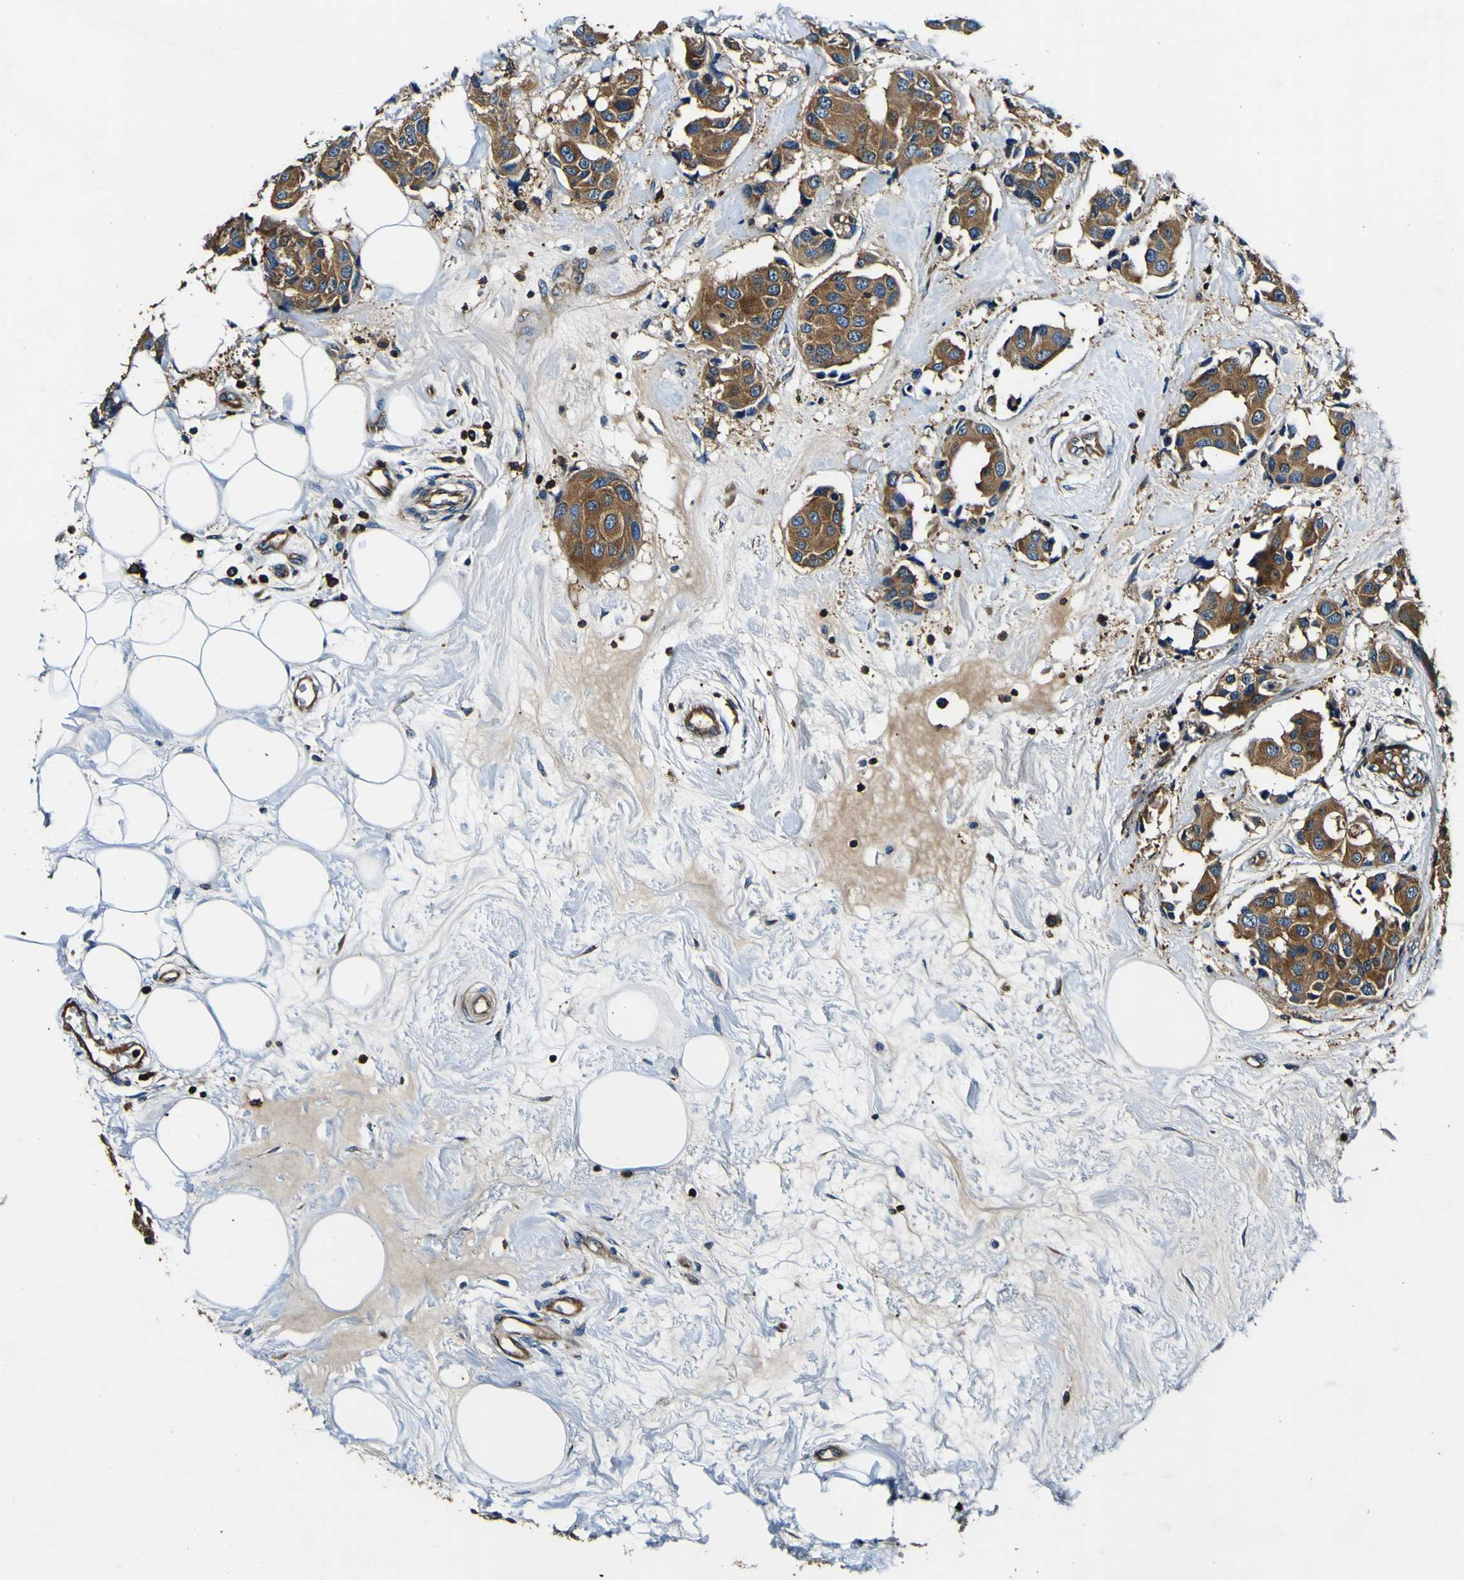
{"staining": {"intensity": "strong", "quantity": ">75%", "location": "cytoplasmic/membranous"}, "tissue": "breast cancer", "cell_type": "Tumor cells", "image_type": "cancer", "snomed": [{"axis": "morphology", "description": "Normal tissue, NOS"}, {"axis": "morphology", "description": "Duct carcinoma"}, {"axis": "topography", "description": "Breast"}], "caption": "Protein analysis of breast cancer (invasive ductal carcinoma) tissue exhibits strong cytoplasmic/membranous expression in about >75% of tumor cells.", "gene": "RHOT2", "patient": {"sex": "female", "age": 39}}